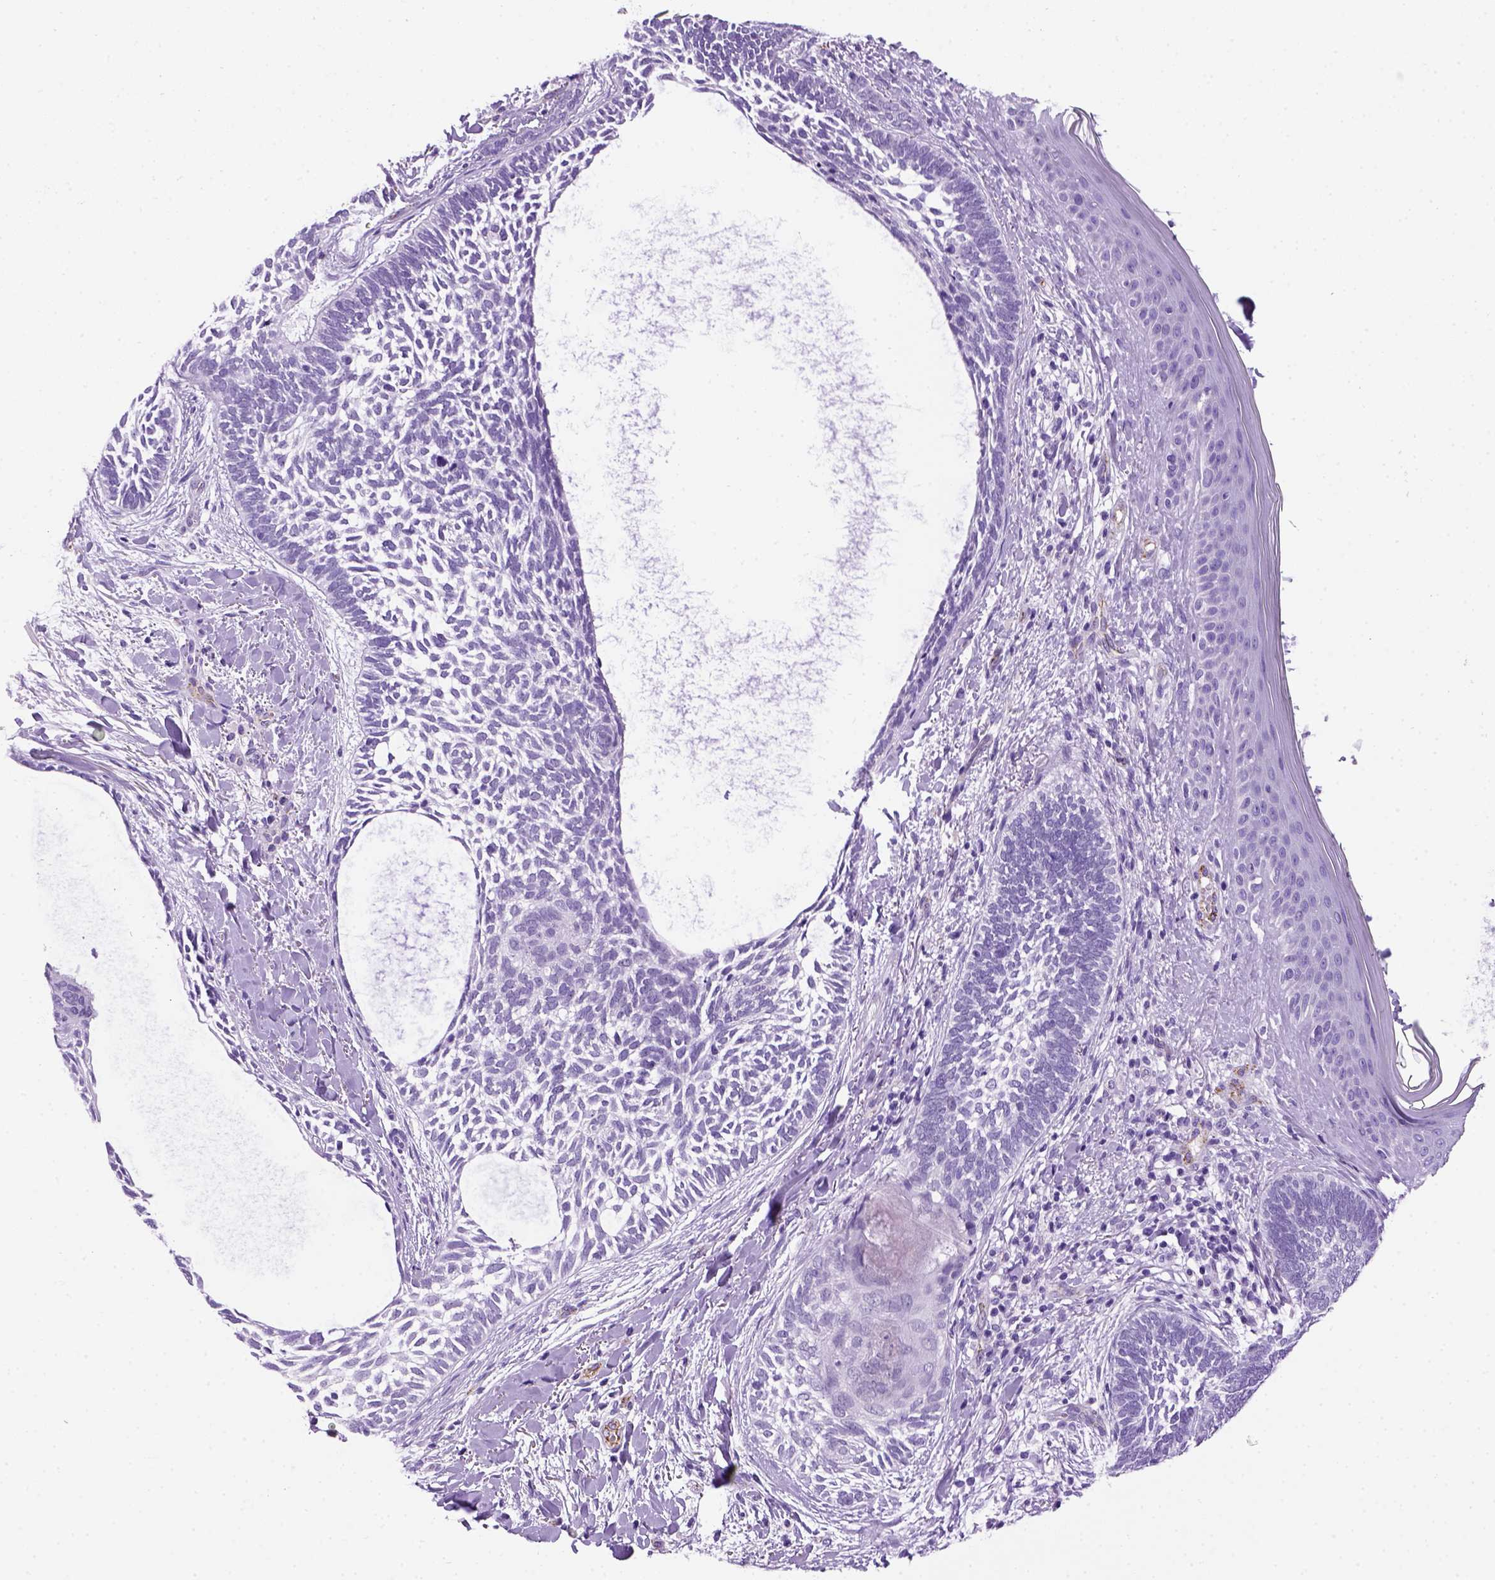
{"staining": {"intensity": "negative", "quantity": "none", "location": "none"}, "tissue": "skin cancer", "cell_type": "Tumor cells", "image_type": "cancer", "snomed": [{"axis": "morphology", "description": "Normal tissue, NOS"}, {"axis": "morphology", "description": "Basal cell carcinoma"}, {"axis": "topography", "description": "Skin"}], "caption": "This is a photomicrograph of IHC staining of skin basal cell carcinoma, which shows no expression in tumor cells.", "gene": "VWF", "patient": {"sex": "male", "age": 46}}